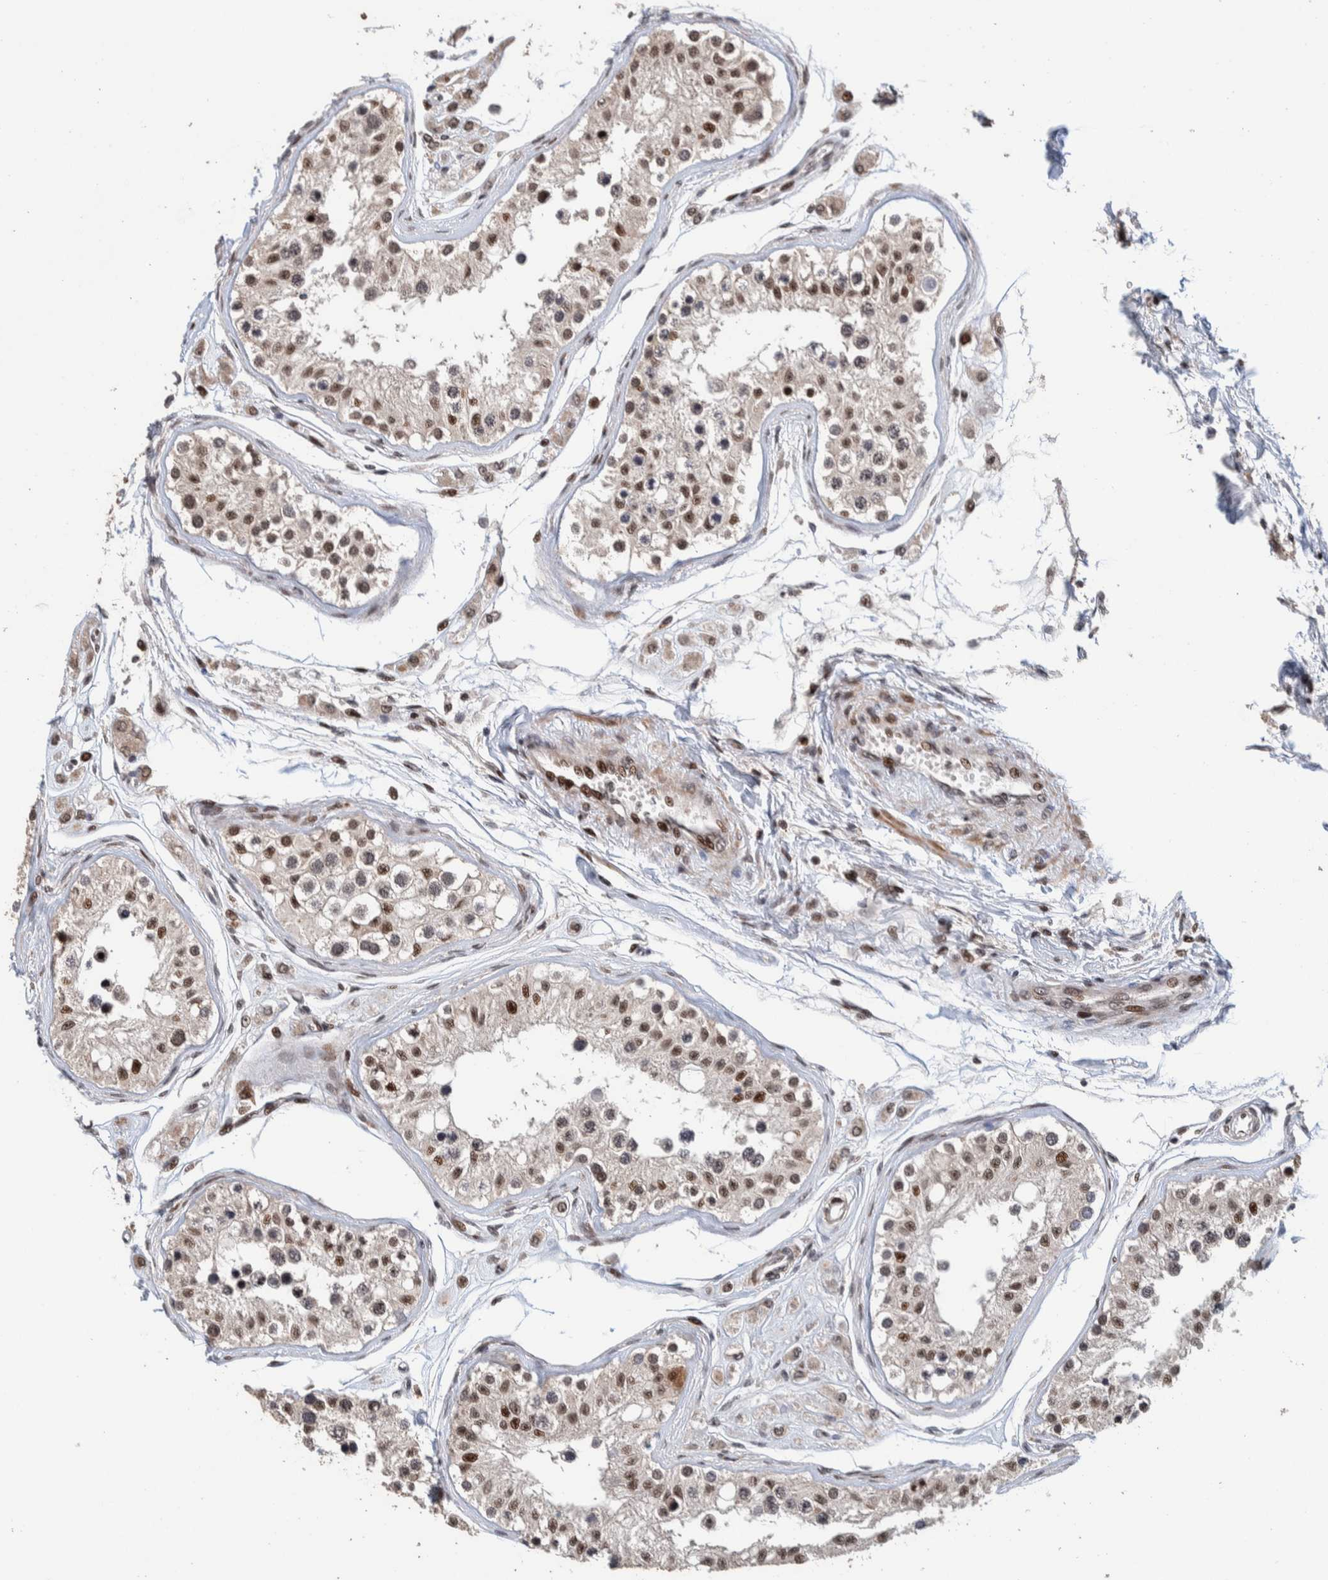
{"staining": {"intensity": "strong", "quantity": "25%-75%", "location": "nuclear"}, "tissue": "testis", "cell_type": "Cells in seminiferous ducts", "image_type": "normal", "snomed": [{"axis": "morphology", "description": "Normal tissue, NOS"}, {"axis": "morphology", "description": "Adenocarcinoma, metastatic, NOS"}, {"axis": "topography", "description": "Testis"}], "caption": "Testis stained with immunohistochemistry exhibits strong nuclear positivity in about 25%-75% of cells in seminiferous ducts.", "gene": "CHD4", "patient": {"sex": "male", "age": 26}}